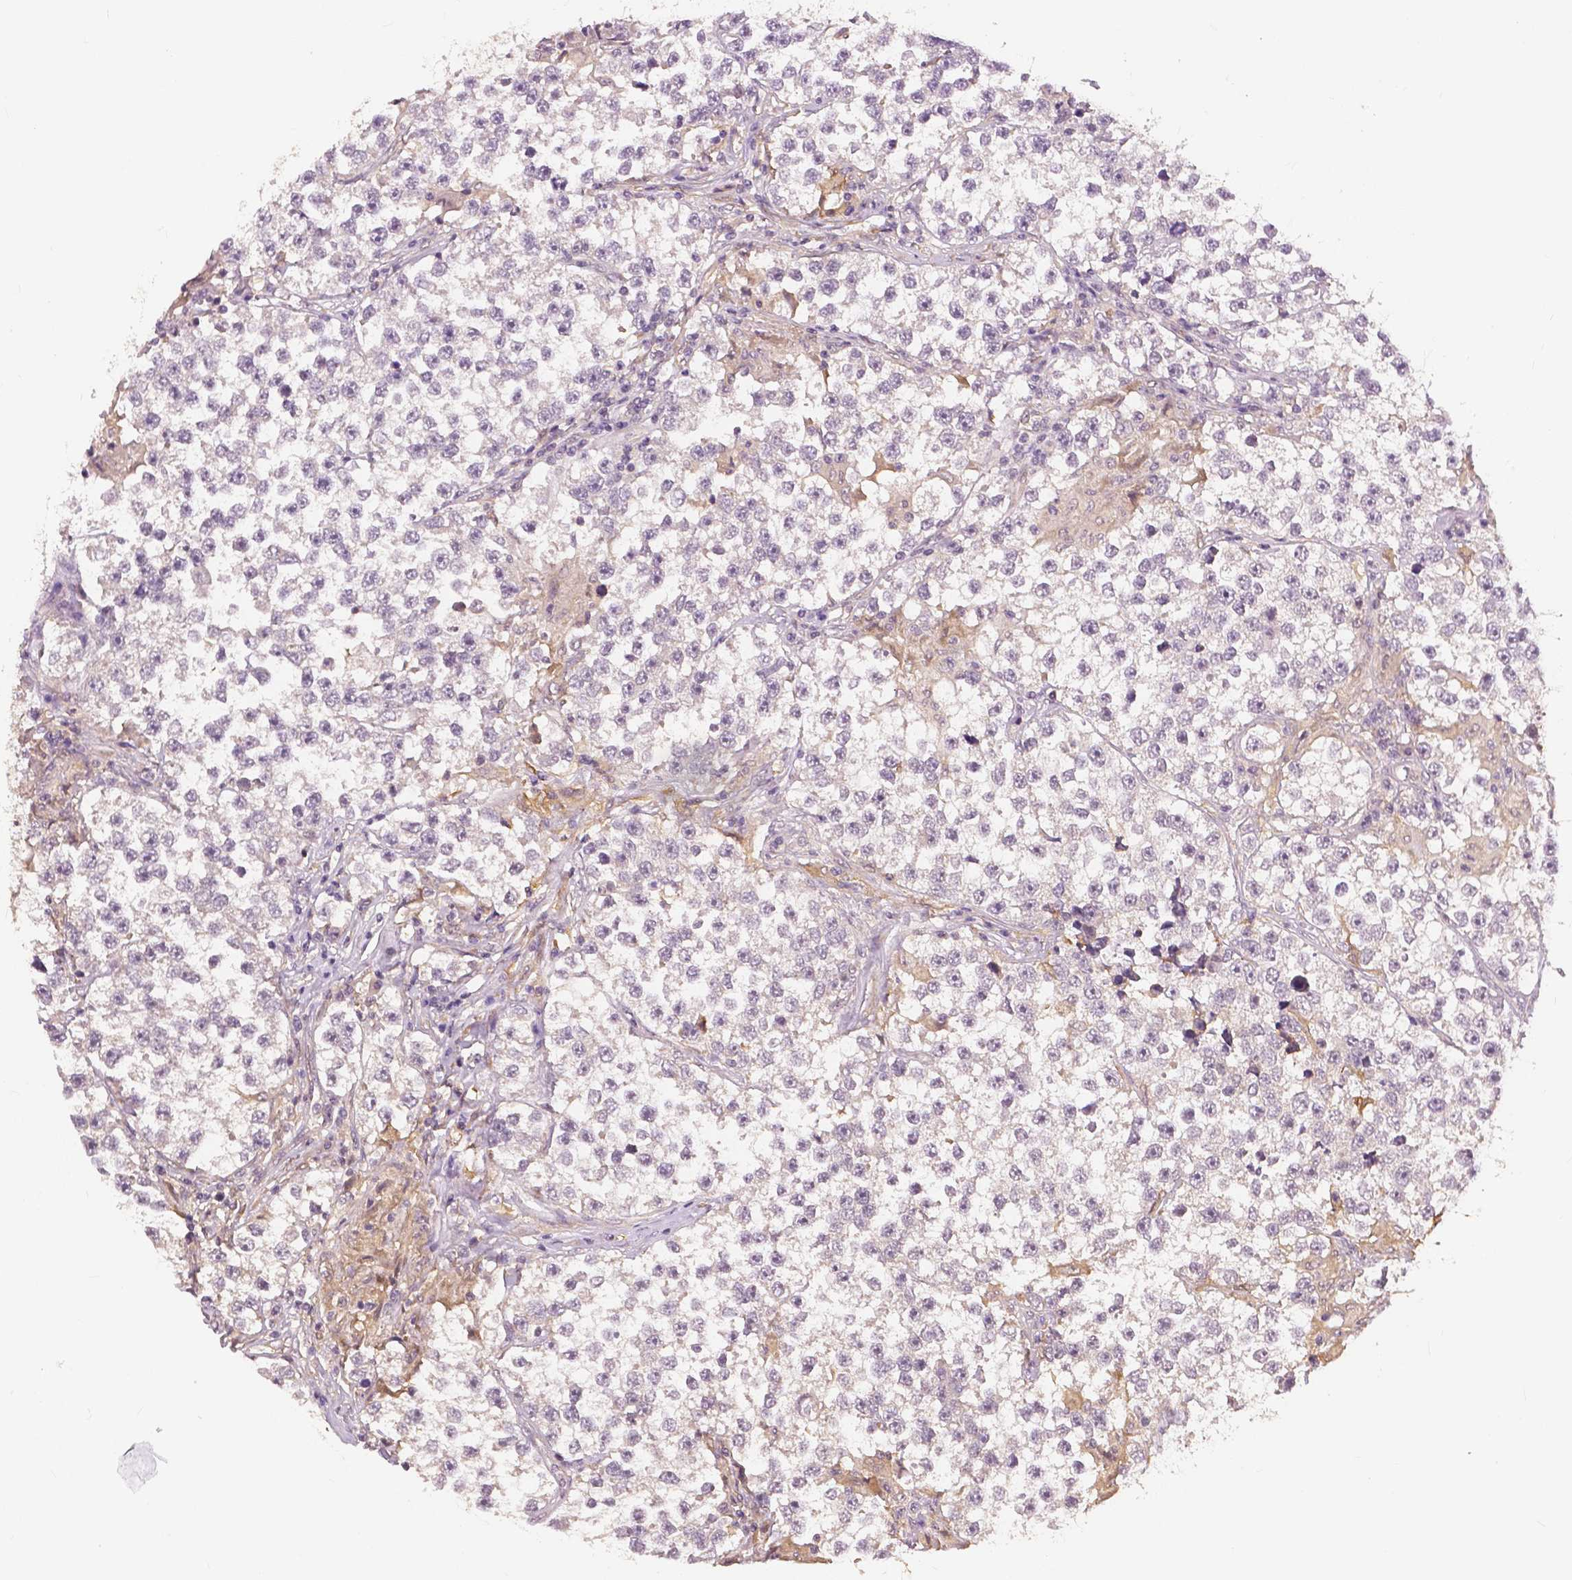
{"staining": {"intensity": "weak", "quantity": "<25%", "location": "nuclear"}, "tissue": "testis cancer", "cell_type": "Tumor cells", "image_type": "cancer", "snomed": [{"axis": "morphology", "description": "Seminoma, NOS"}, {"axis": "topography", "description": "Testis"}], "caption": "The photomicrograph reveals no significant staining in tumor cells of testis seminoma.", "gene": "MAP1LC3B", "patient": {"sex": "male", "age": 46}}